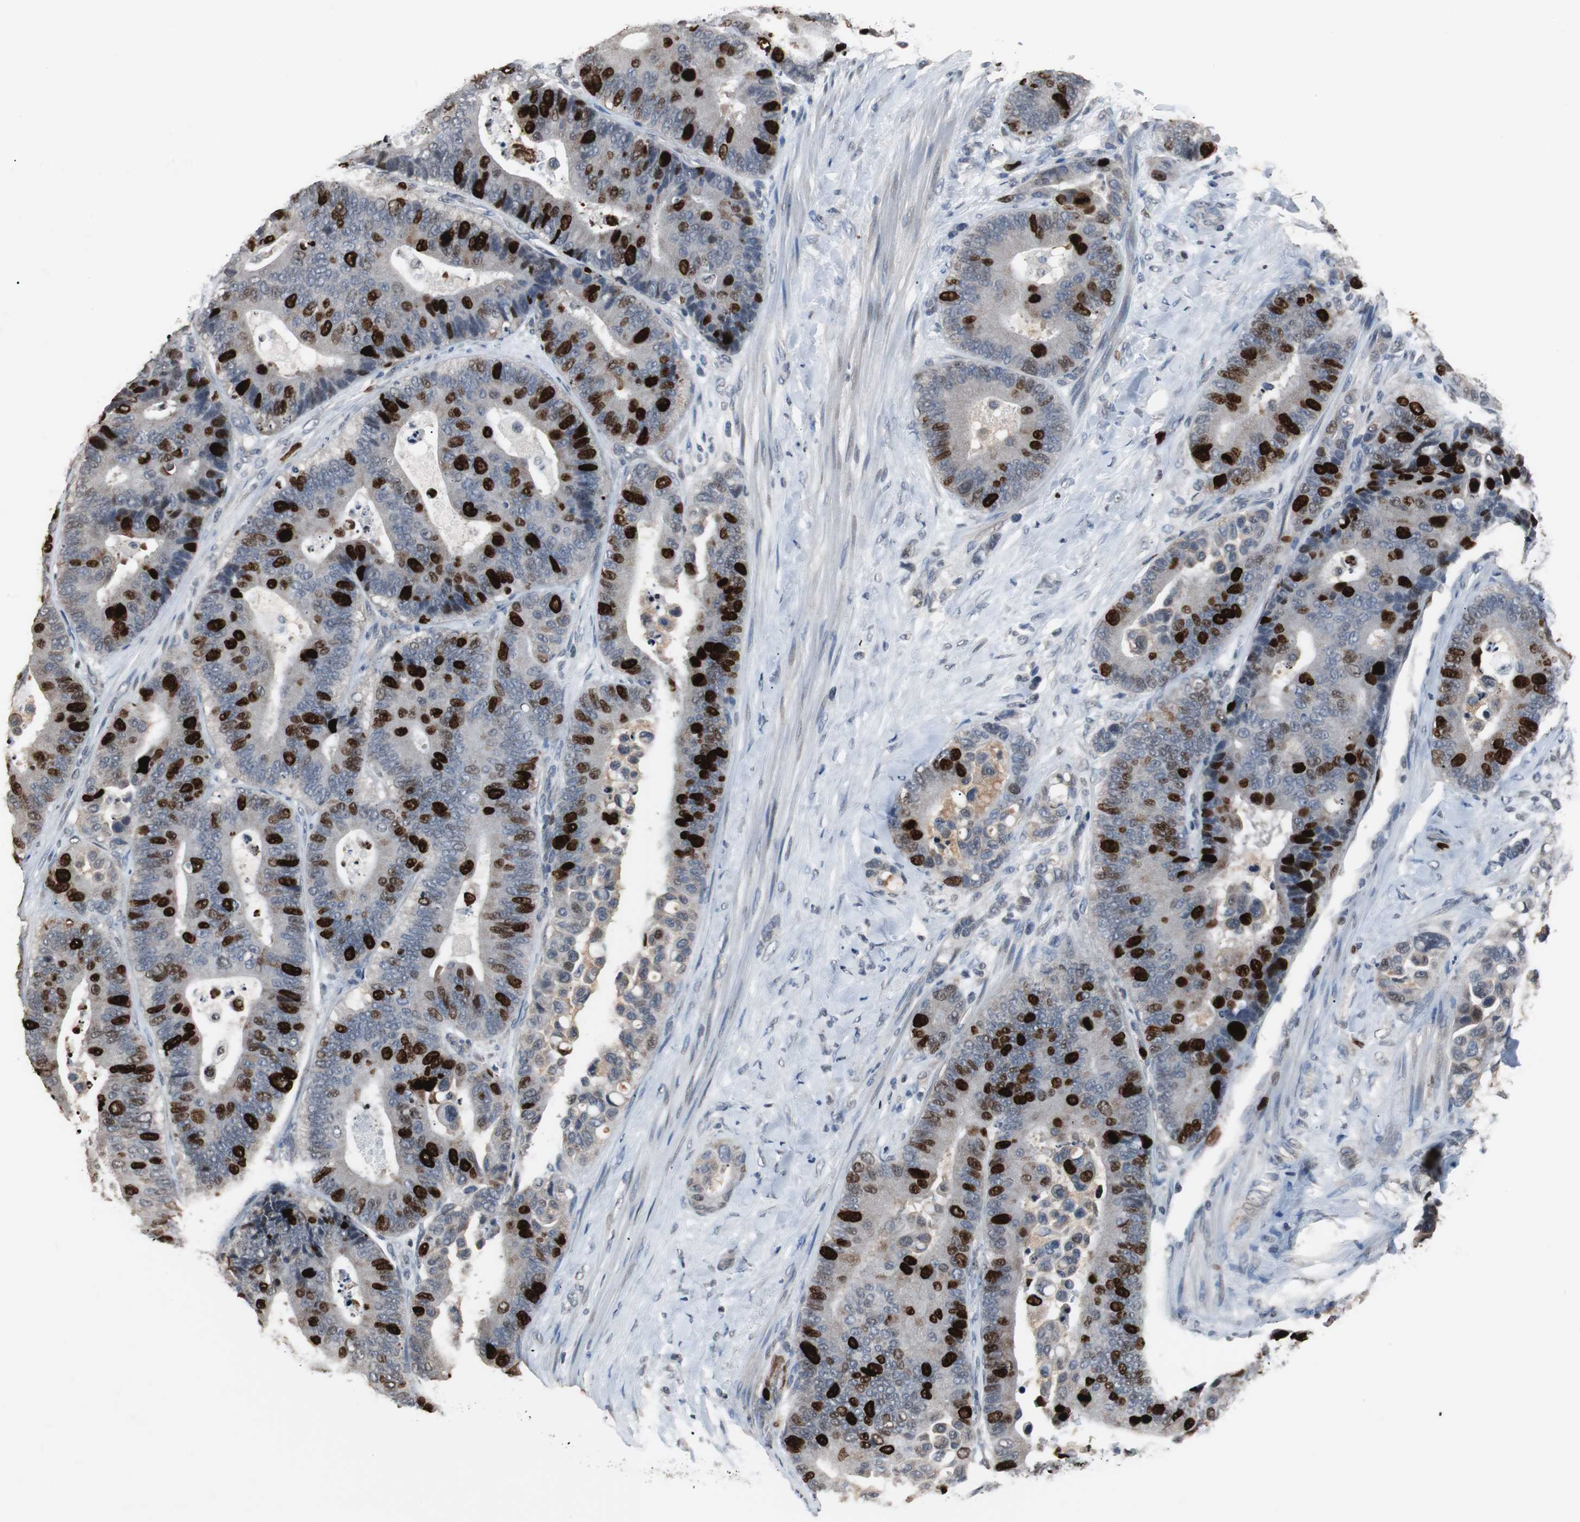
{"staining": {"intensity": "strong", "quantity": "25%-75%", "location": "nuclear"}, "tissue": "colorectal cancer", "cell_type": "Tumor cells", "image_type": "cancer", "snomed": [{"axis": "morphology", "description": "Normal tissue, NOS"}, {"axis": "morphology", "description": "Adenocarcinoma, NOS"}, {"axis": "topography", "description": "Colon"}], "caption": "Immunohistochemistry (IHC) histopathology image of human adenocarcinoma (colorectal) stained for a protein (brown), which reveals high levels of strong nuclear positivity in about 25%-75% of tumor cells.", "gene": "TOP2A", "patient": {"sex": "male", "age": 82}}